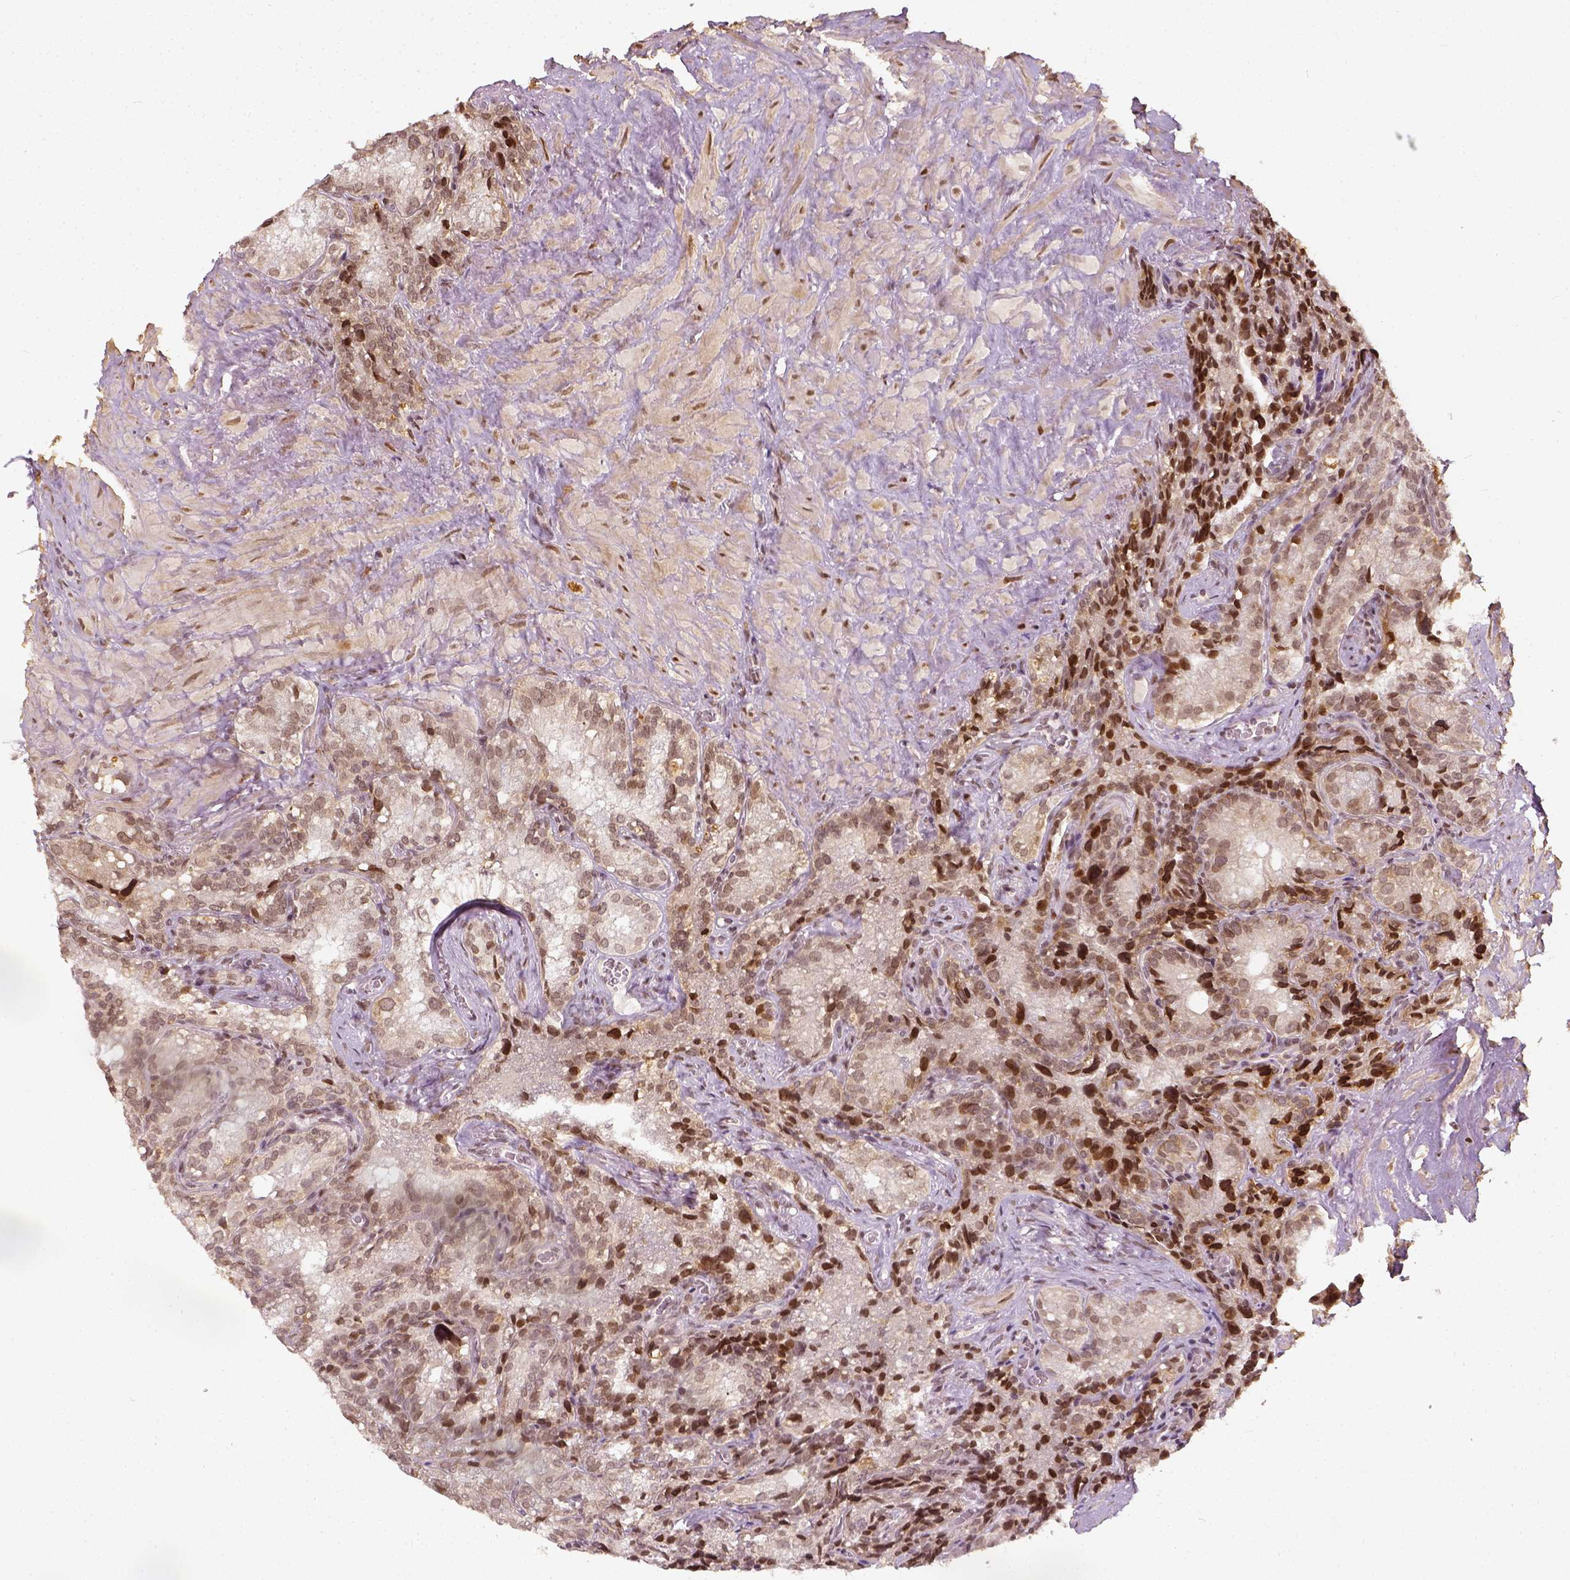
{"staining": {"intensity": "weak", "quantity": ">75%", "location": "nuclear"}, "tissue": "seminal vesicle", "cell_type": "Glandular cells", "image_type": "normal", "snomed": [{"axis": "morphology", "description": "Normal tissue, NOS"}, {"axis": "topography", "description": "Prostate"}, {"axis": "topography", "description": "Seminal veicle"}], "caption": "Immunohistochemistry (IHC) (DAB) staining of benign seminal vesicle exhibits weak nuclear protein staining in approximately >75% of glandular cells. The staining is performed using DAB brown chromogen to label protein expression. The nuclei are counter-stained blue using hematoxylin.", "gene": "ZMAT3", "patient": {"sex": "male", "age": 71}}